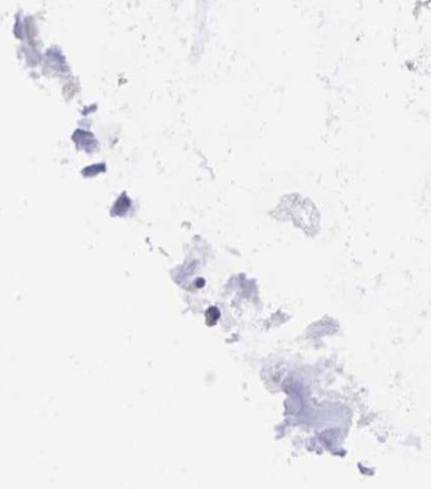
{"staining": {"intensity": "negative", "quantity": "none", "location": "none"}, "tissue": "adipose tissue", "cell_type": "Adipocytes", "image_type": "normal", "snomed": [{"axis": "morphology", "description": "Normal tissue, NOS"}, {"axis": "topography", "description": "Cartilage tissue"}, {"axis": "topography", "description": "Bronchus"}, {"axis": "topography", "description": "Peripheral nerve tissue"}], "caption": "The micrograph reveals no significant staining in adipocytes of adipose tissue.", "gene": "DAZ1", "patient": {"sex": "female", "age": 59}}